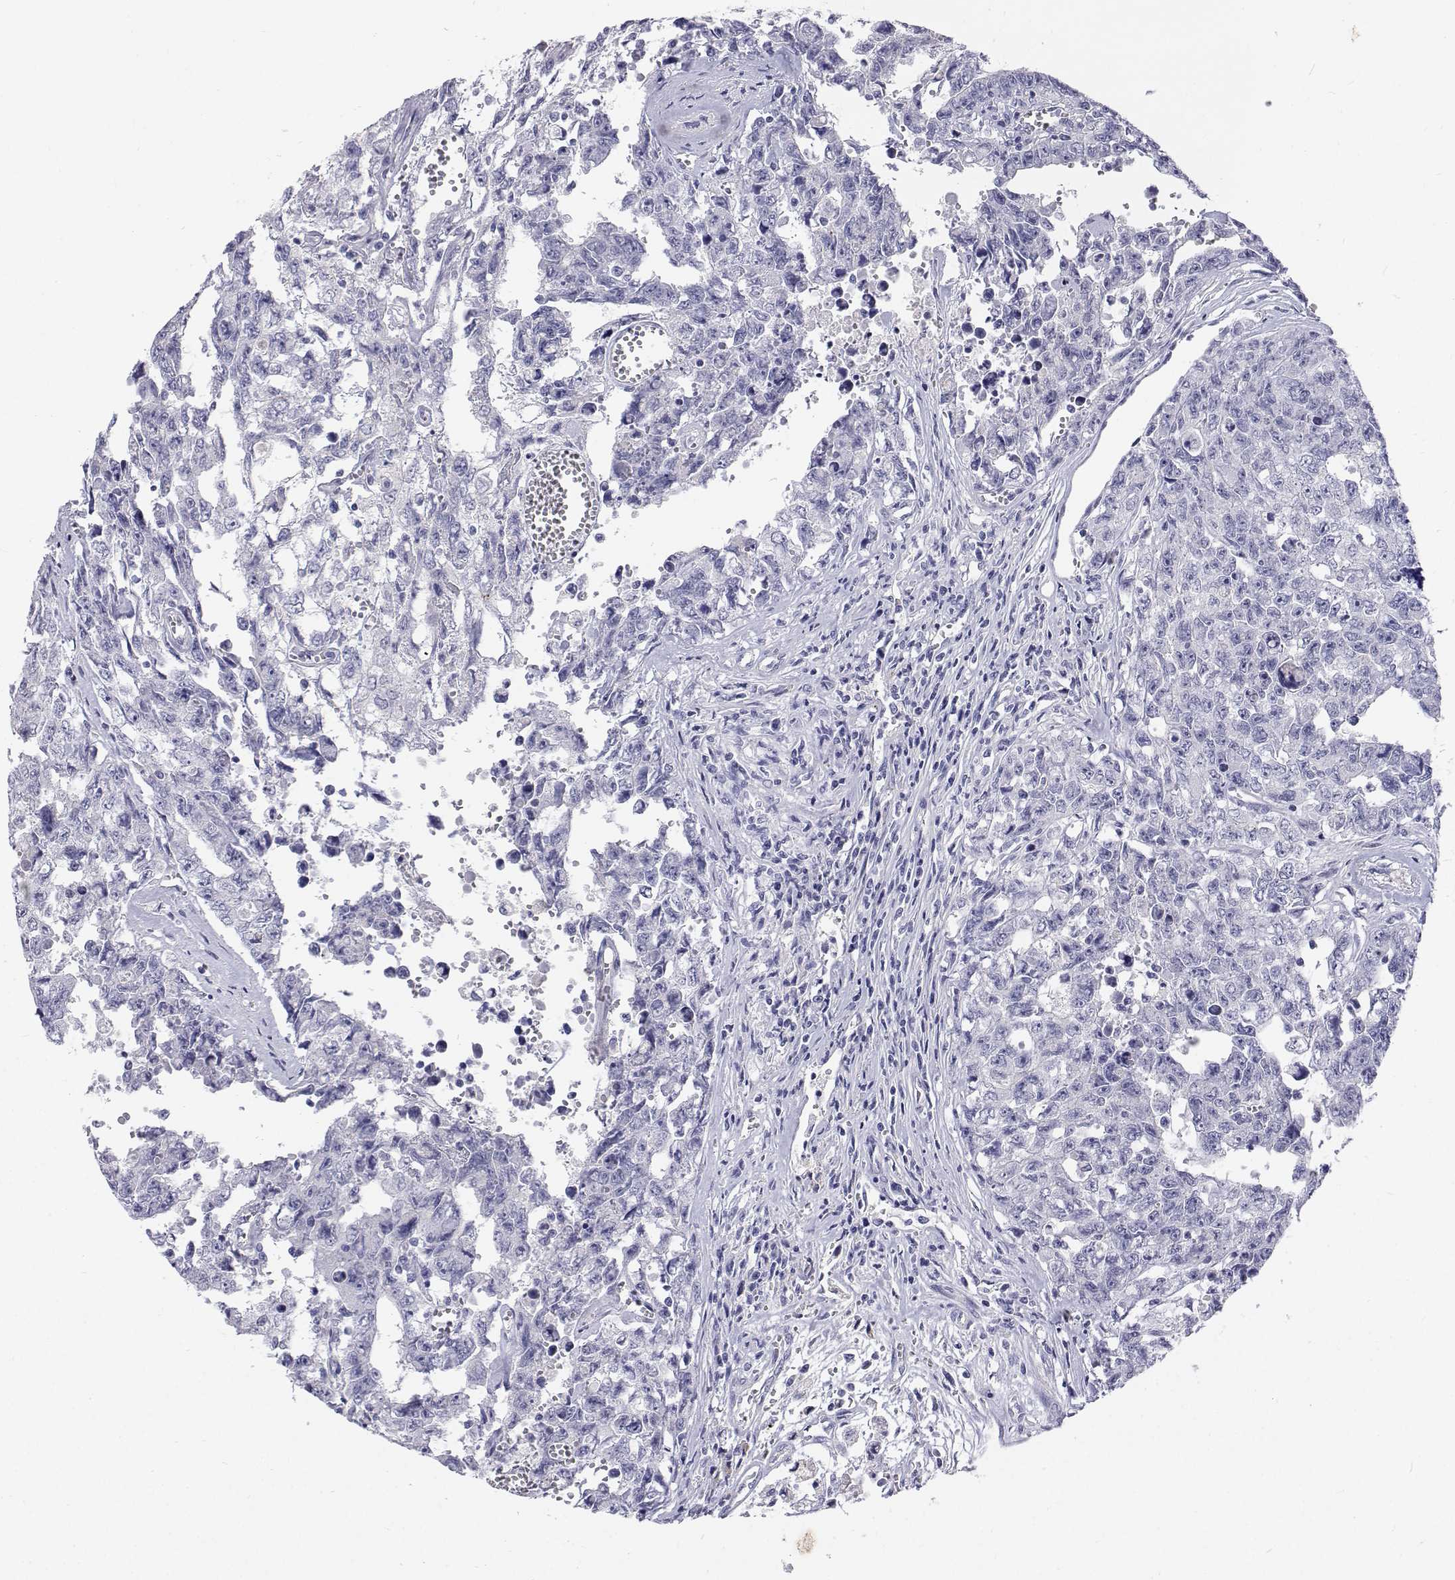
{"staining": {"intensity": "negative", "quantity": "none", "location": "none"}, "tissue": "testis cancer", "cell_type": "Tumor cells", "image_type": "cancer", "snomed": [{"axis": "morphology", "description": "Carcinoma, Embryonal, NOS"}, {"axis": "topography", "description": "Testis"}], "caption": "Image shows no protein positivity in tumor cells of testis cancer (embryonal carcinoma) tissue.", "gene": "NCR2", "patient": {"sex": "male", "age": 24}}